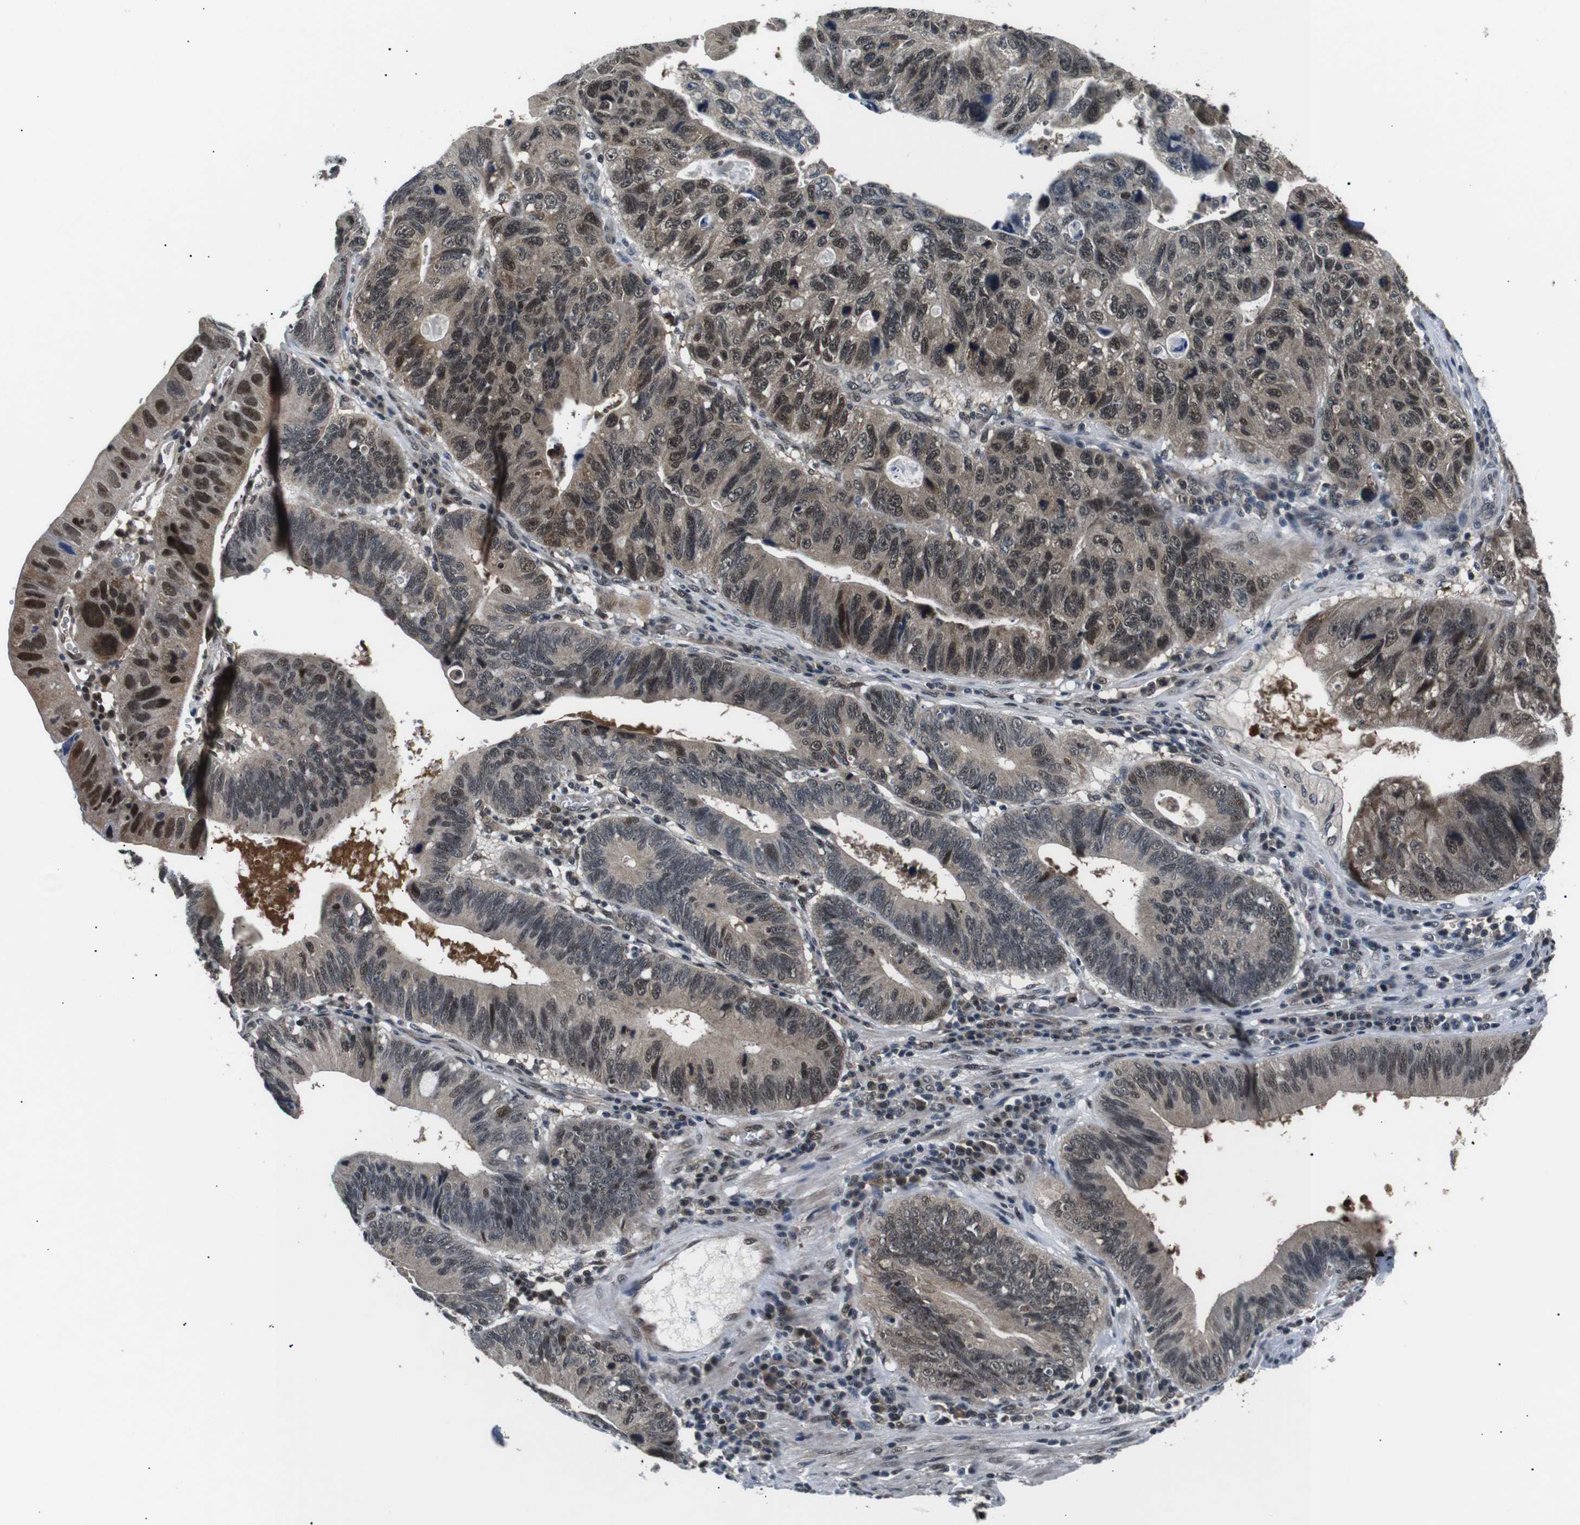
{"staining": {"intensity": "moderate", "quantity": ">75%", "location": "cytoplasmic/membranous,nuclear"}, "tissue": "stomach cancer", "cell_type": "Tumor cells", "image_type": "cancer", "snomed": [{"axis": "morphology", "description": "Adenocarcinoma, NOS"}, {"axis": "topography", "description": "Stomach"}], "caption": "A brown stain highlights moderate cytoplasmic/membranous and nuclear positivity of a protein in stomach cancer tumor cells. The protein is stained brown, and the nuclei are stained in blue (DAB (3,3'-diaminobenzidine) IHC with brightfield microscopy, high magnification).", "gene": "SKP1", "patient": {"sex": "male", "age": 59}}